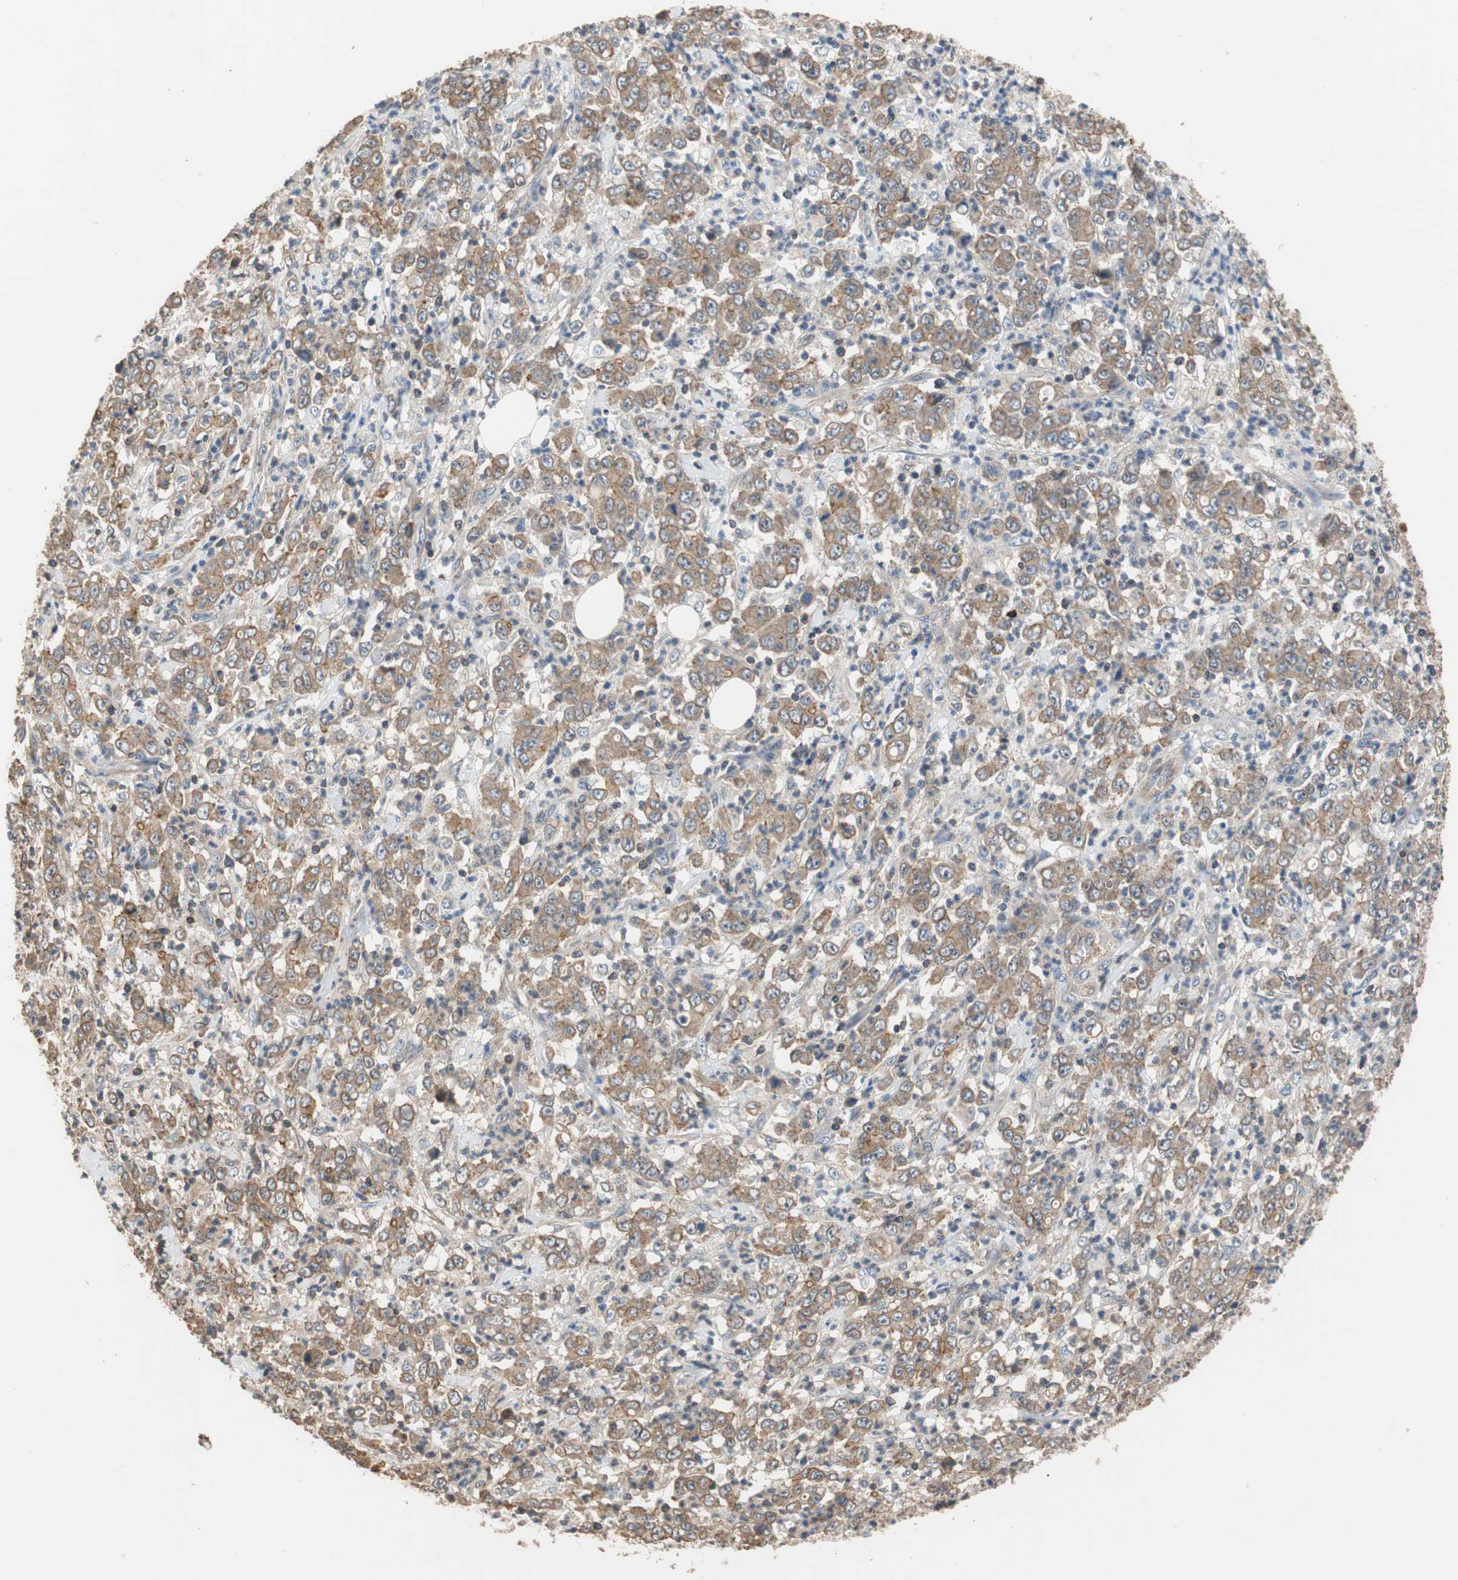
{"staining": {"intensity": "moderate", "quantity": ">75%", "location": "cytoplasmic/membranous"}, "tissue": "stomach cancer", "cell_type": "Tumor cells", "image_type": "cancer", "snomed": [{"axis": "morphology", "description": "Adenocarcinoma, NOS"}, {"axis": "topography", "description": "Stomach, lower"}], "caption": "Immunohistochemical staining of human stomach cancer (adenocarcinoma) exhibits moderate cytoplasmic/membranous protein expression in about >75% of tumor cells.", "gene": "MAP4K2", "patient": {"sex": "female", "age": 71}}